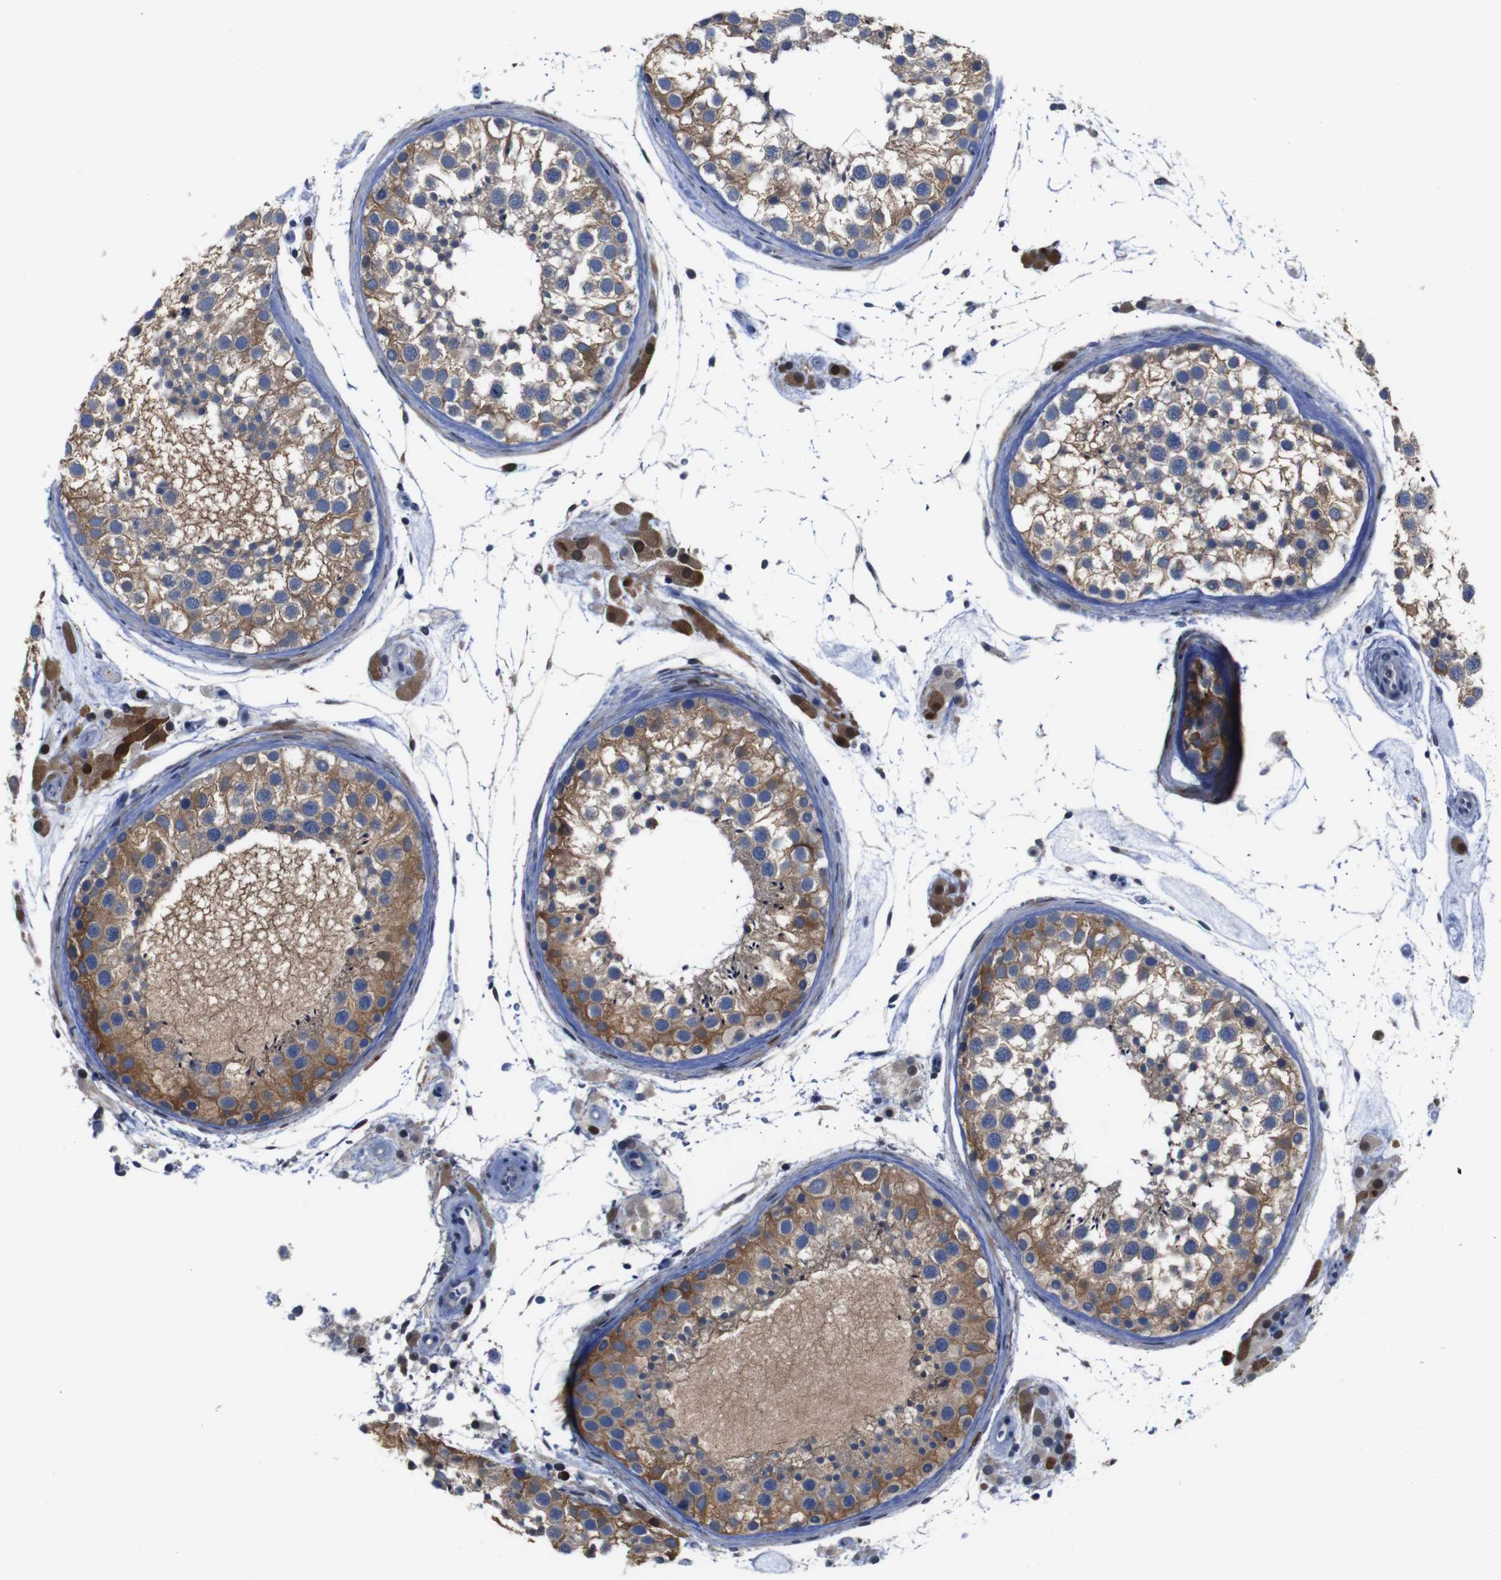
{"staining": {"intensity": "moderate", "quantity": ">75%", "location": "cytoplasmic/membranous"}, "tissue": "testis", "cell_type": "Cells in seminiferous ducts", "image_type": "normal", "snomed": [{"axis": "morphology", "description": "Normal tissue, NOS"}, {"axis": "topography", "description": "Testis"}], "caption": "This histopathology image displays benign testis stained with immunohistochemistry to label a protein in brown. The cytoplasmic/membranous of cells in seminiferous ducts show moderate positivity for the protein. Nuclei are counter-stained blue.", "gene": "SEMA4B", "patient": {"sex": "male", "age": 46}}